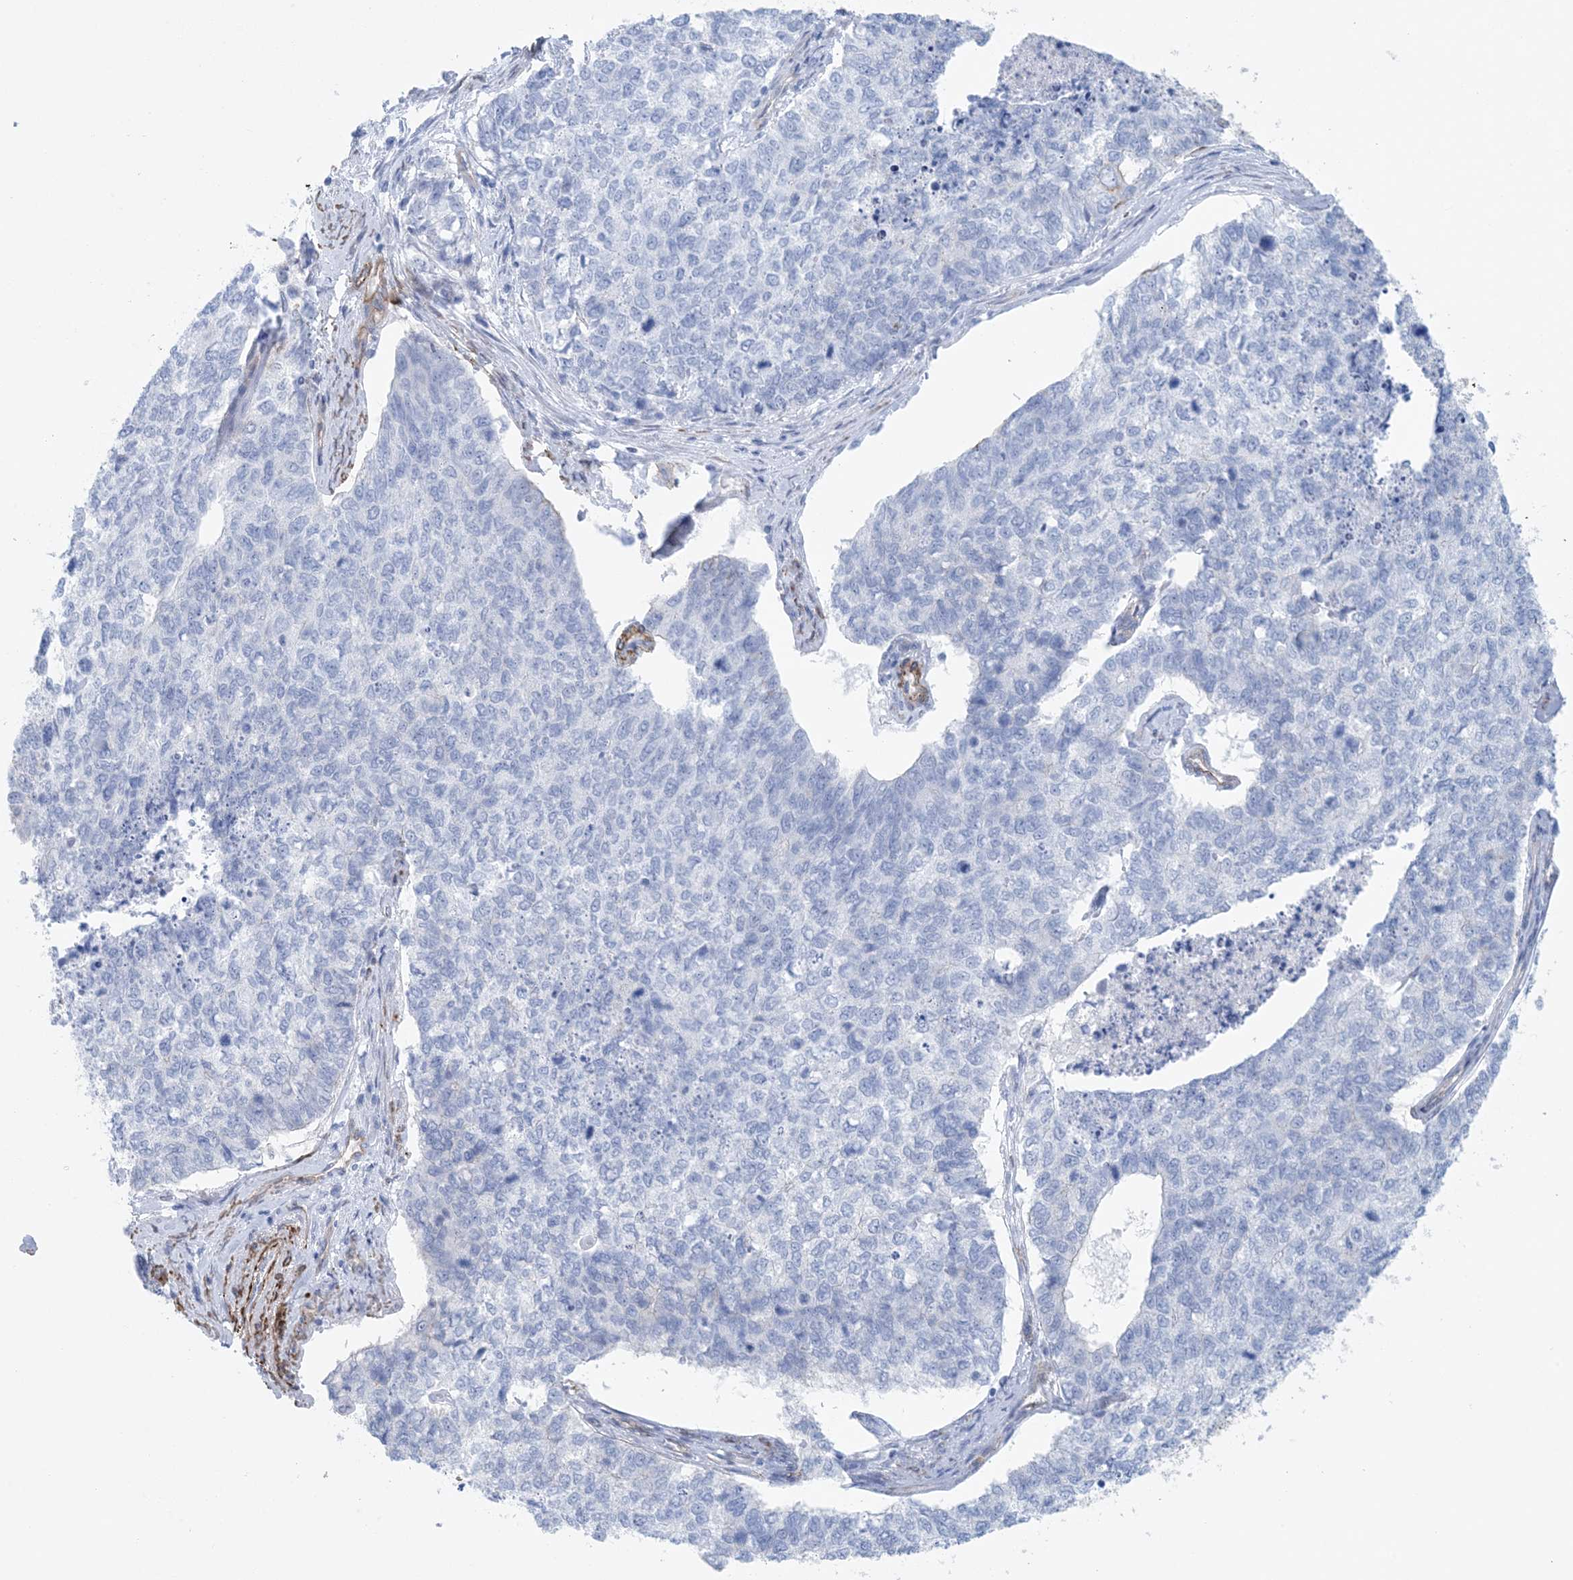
{"staining": {"intensity": "negative", "quantity": "none", "location": "none"}, "tissue": "cervical cancer", "cell_type": "Tumor cells", "image_type": "cancer", "snomed": [{"axis": "morphology", "description": "Squamous cell carcinoma, NOS"}, {"axis": "topography", "description": "Cervix"}], "caption": "Immunohistochemical staining of cervical cancer displays no significant expression in tumor cells.", "gene": "SHANK1", "patient": {"sex": "female", "age": 63}}